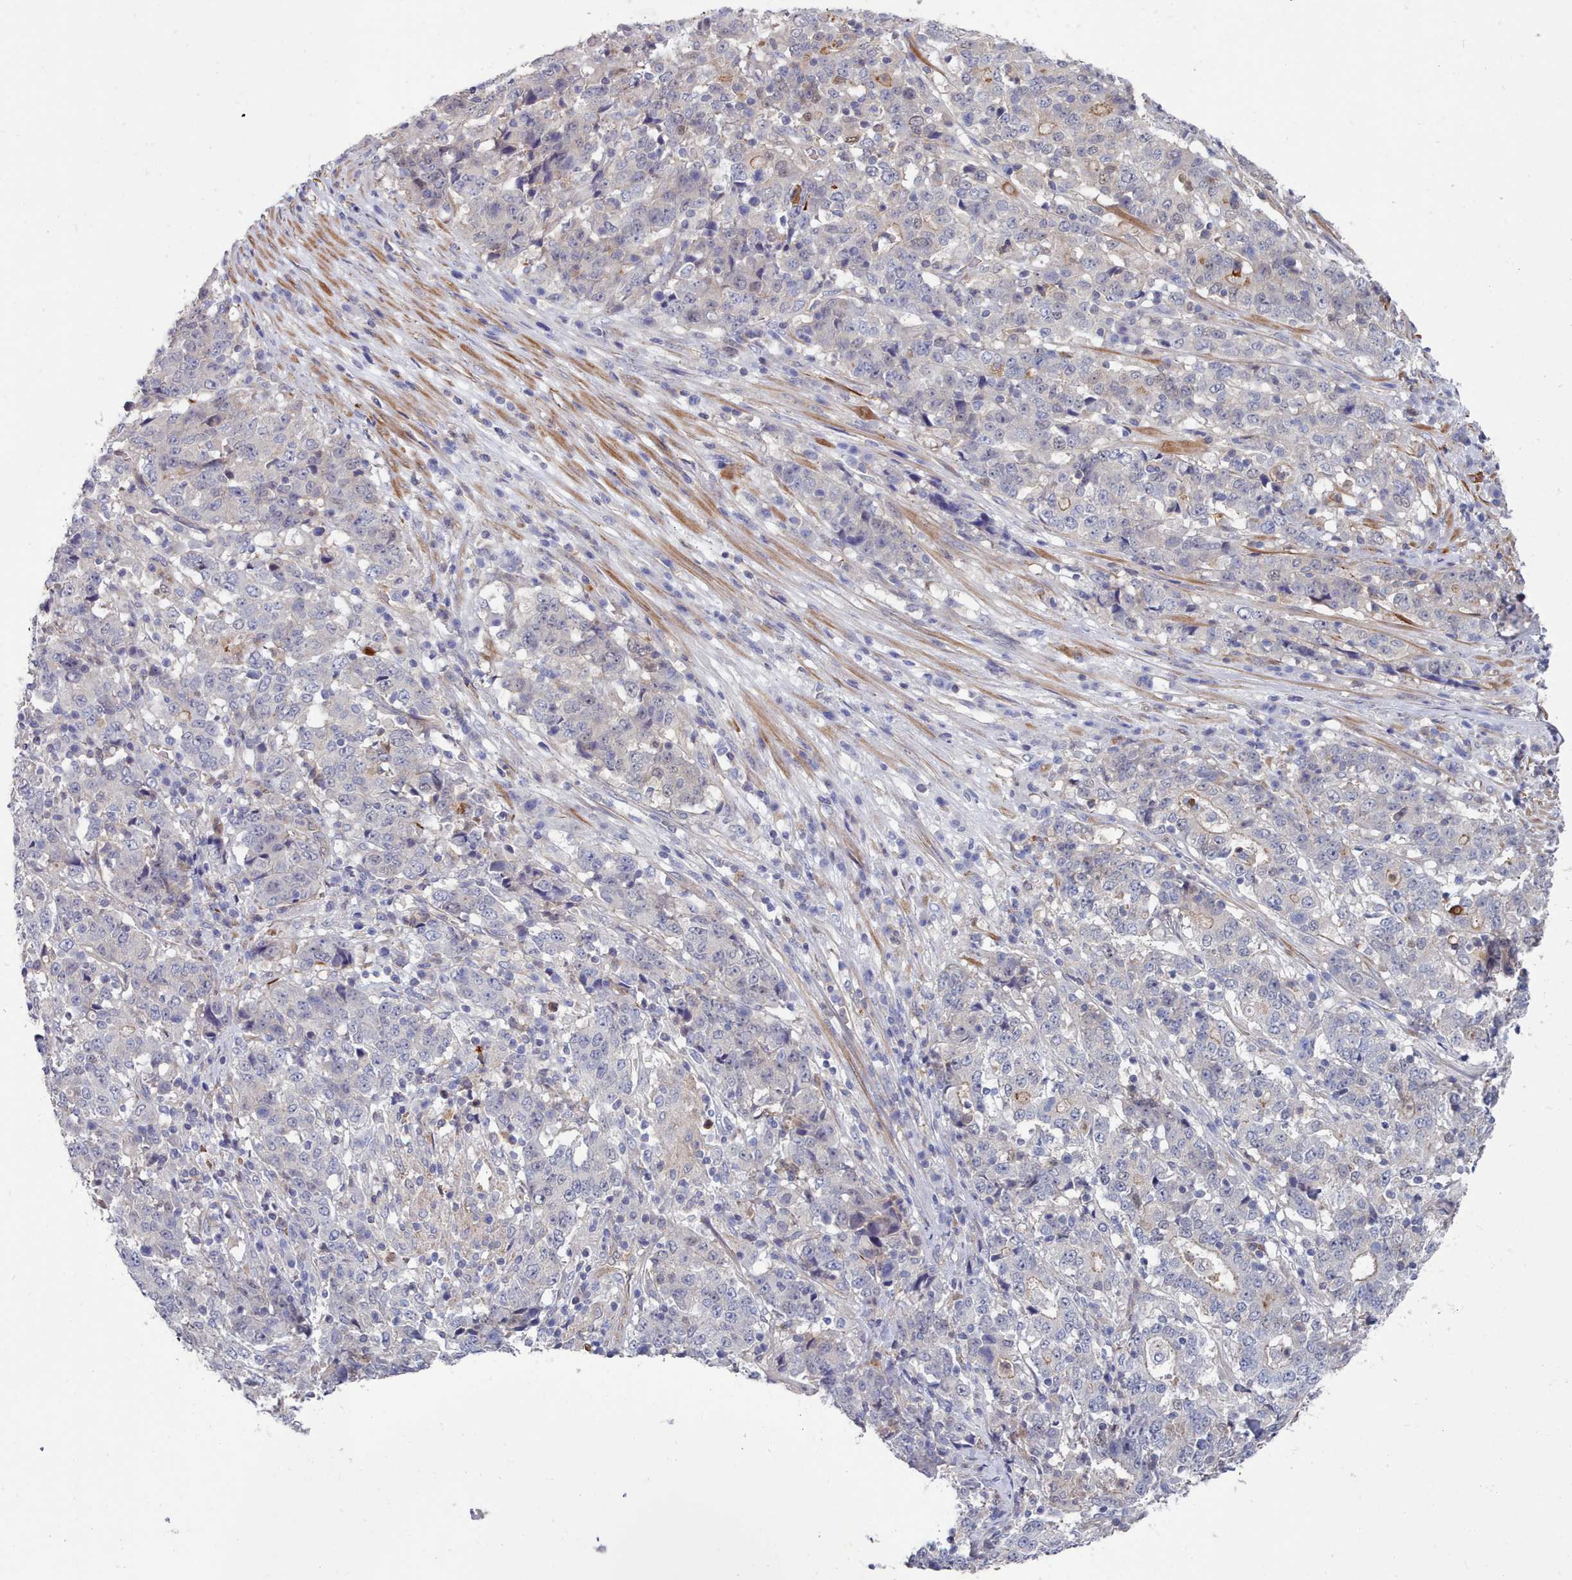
{"staining": {"intensity": "negative", "quantity": "none", "location": "none"}, "tissue": "stomach cancer", "cell_type": "Tumor cells", "image_type": "cancer", "snomed": [{"axis": "morphology", "description": "Adenocarcinoma, NOS"}, {"axis": "topography", "description": "Stomach"}], "caption": "Immunohistochemistry (IHC) histopathology image of stomach cancer stained for a protein (brown), which shows no positivity in tumor cells.", "gene": "G6PC1", "patient": {"sex": "male", "age": 59}}